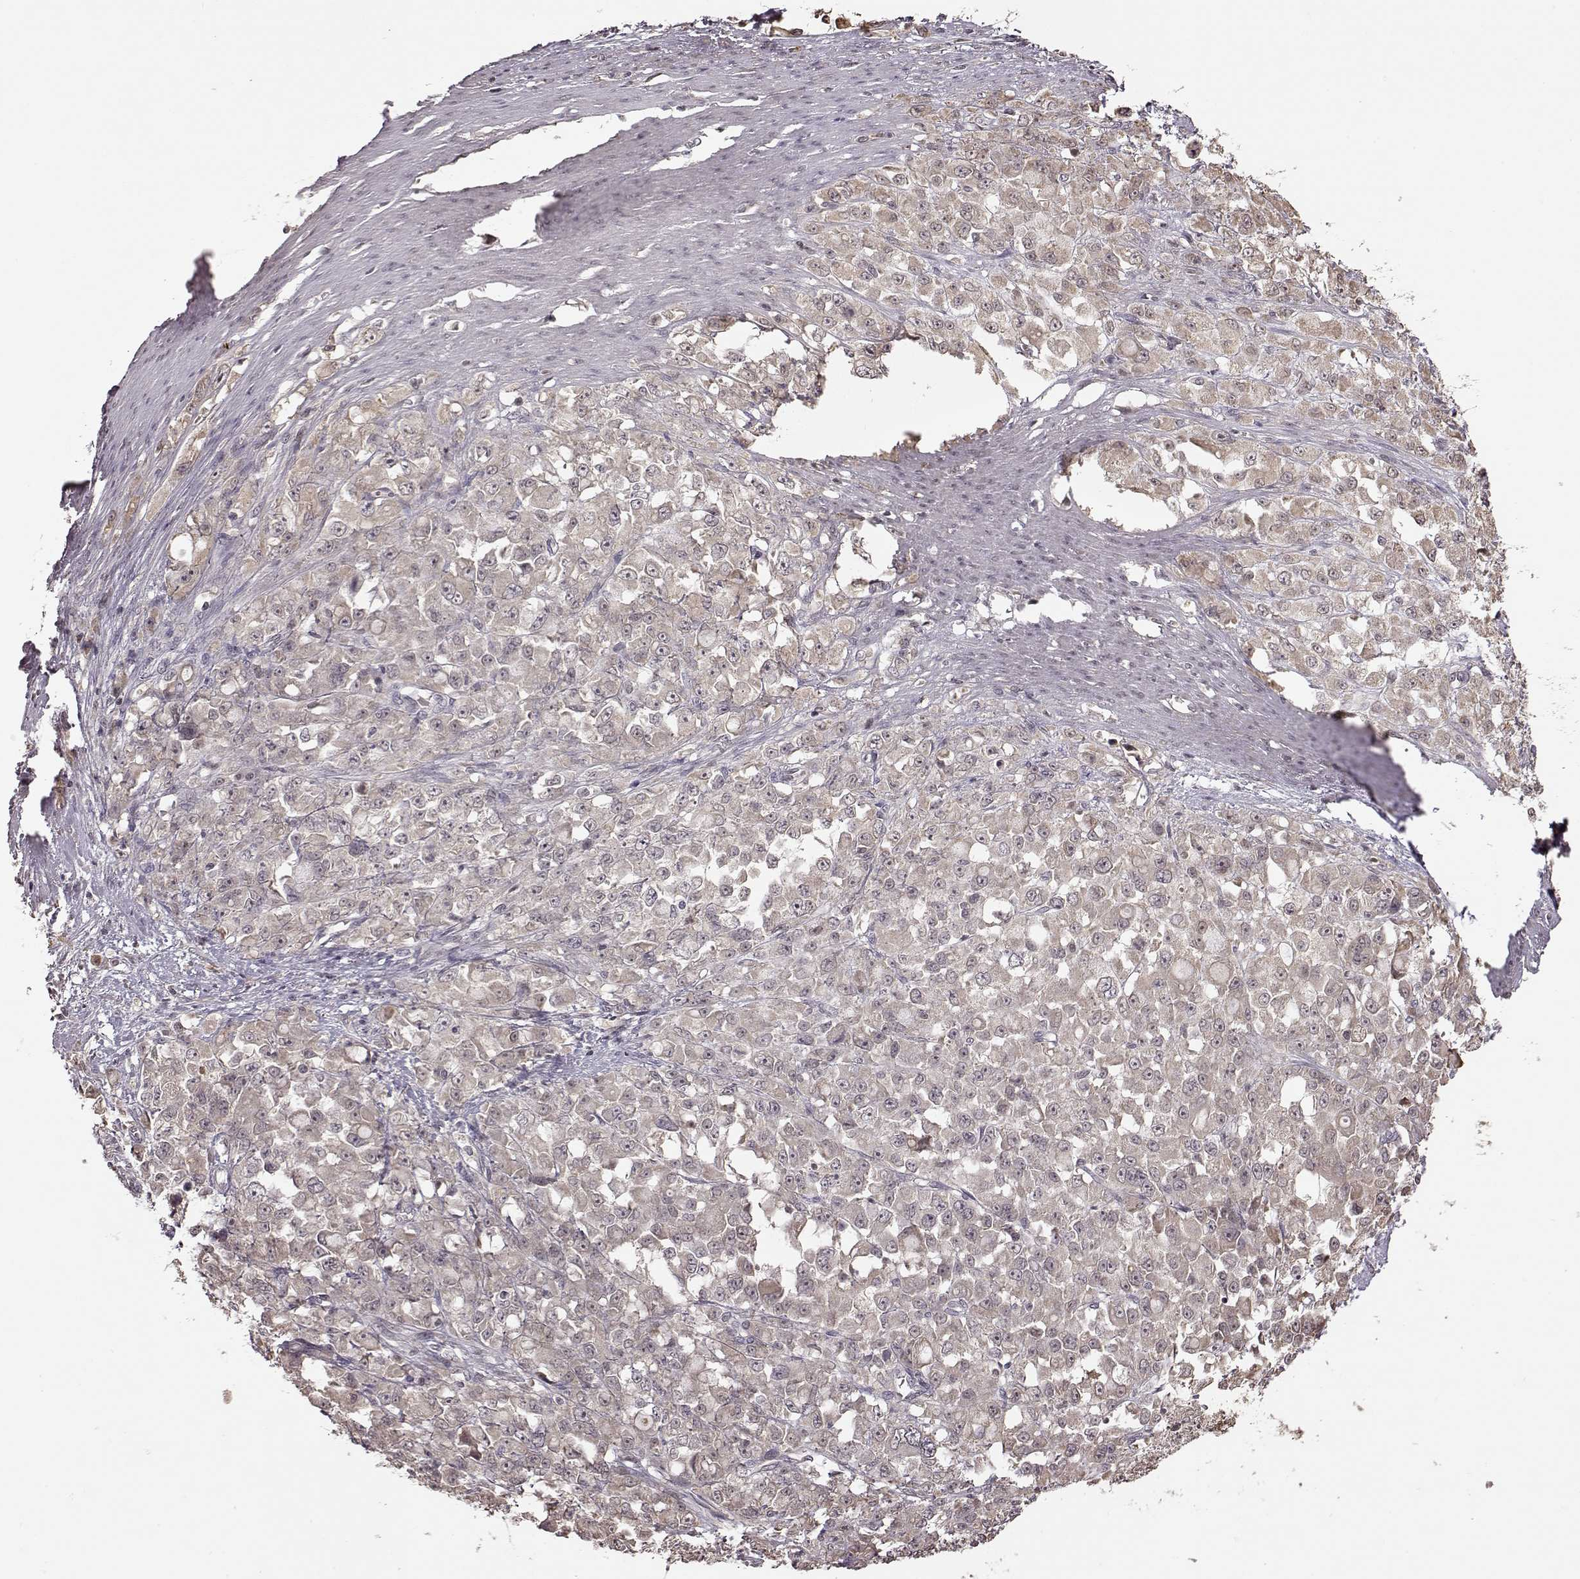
{"staining": {"intensity": "weak", "quantity": ">75%", "location": "cytoplasmic/membranous"}, "tissue": "stomach cancer", "cell_type": "Tumor cells", "image_type": "cancer", "snomed": [{"axis": "morphology", "description": "Adenocarcinoma, NOS"}, {"axis": "topography", "description": "Stomach"}], "caption": "A histopathology image of human adenocarcinoma (stomach) stained for a protein displays weak cytoplasmic/membranous brown staining in tumor cells.", "gene": "CRB1", "patient": {"sex": "female", "age": 76}}